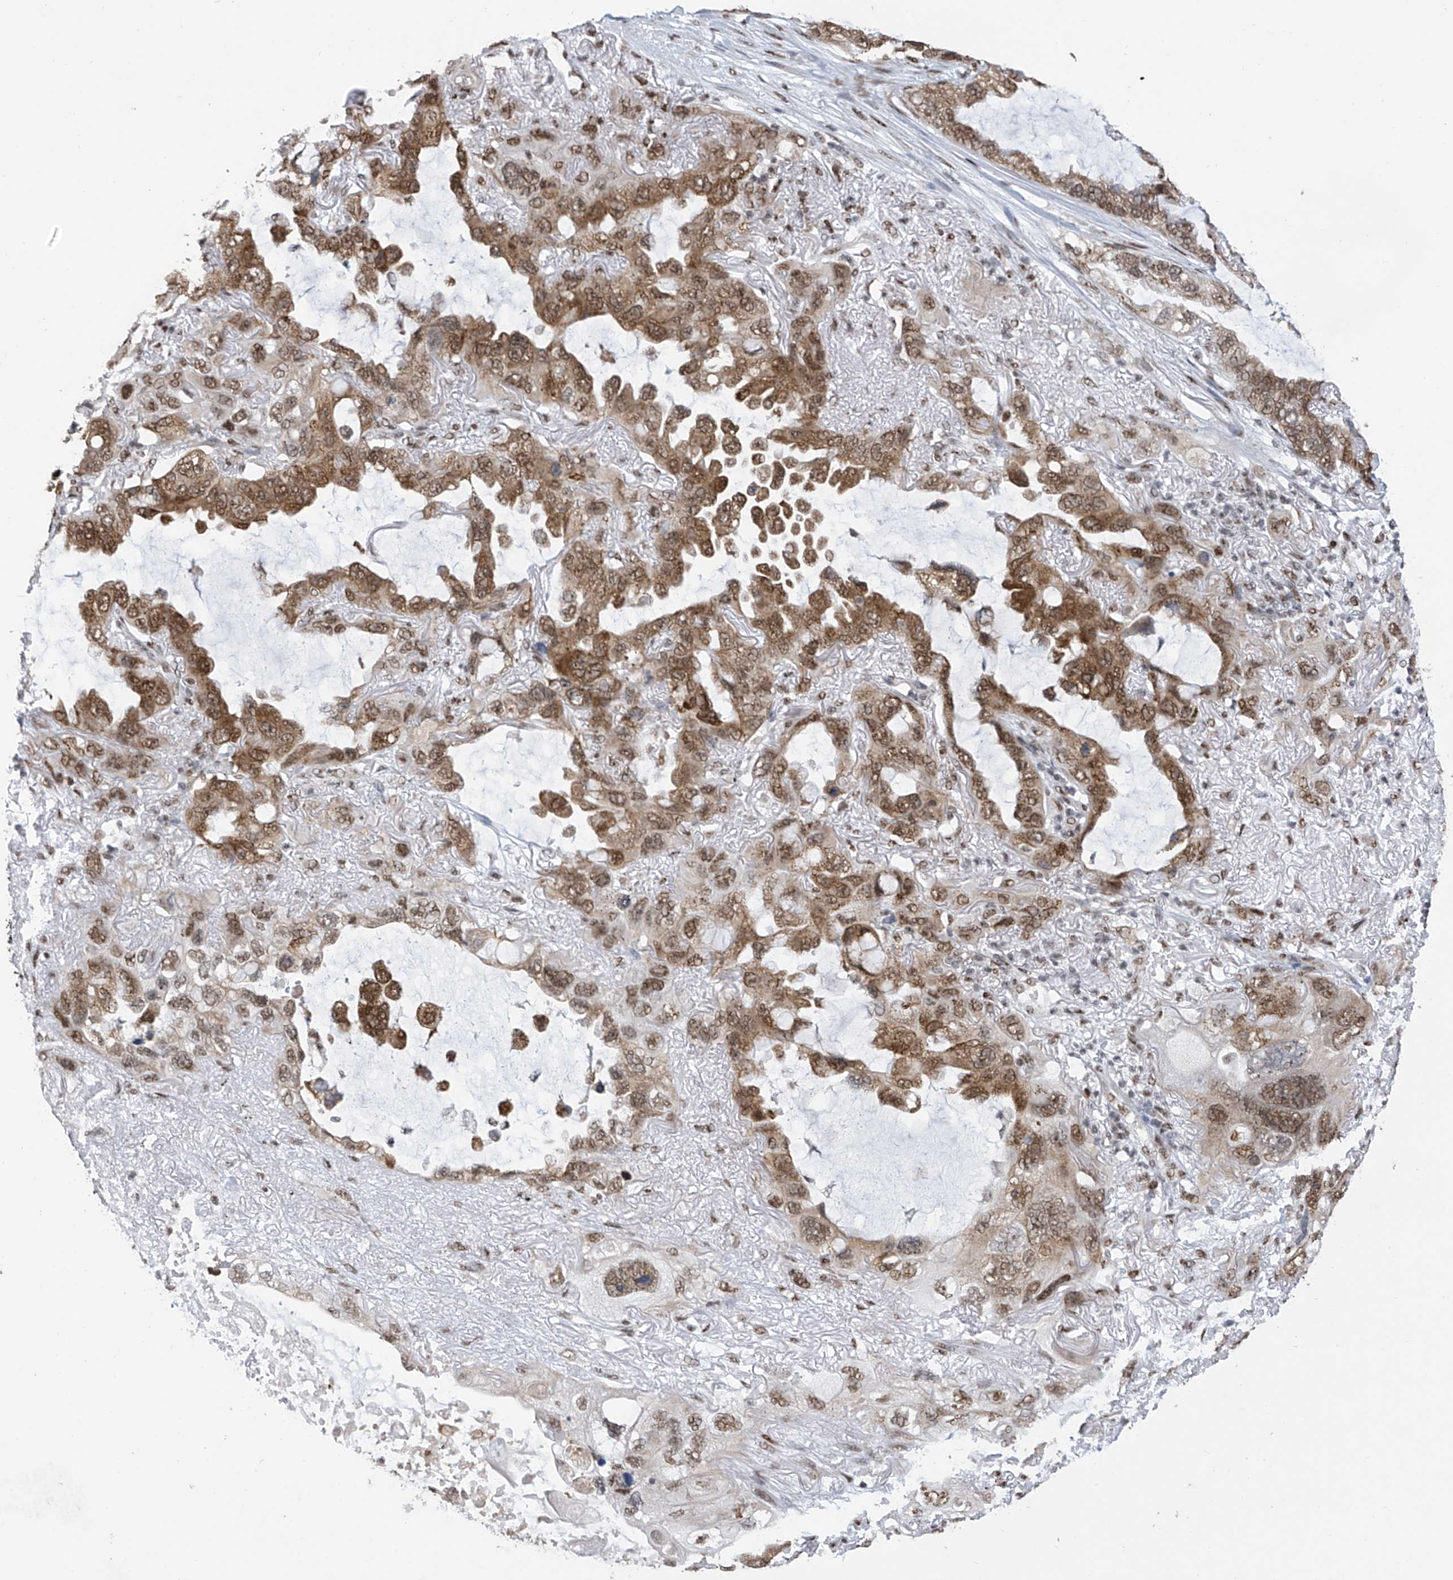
{"staining": {"intensity": "moderate", "quantity": ">75%", "location": "cytoplasmic/membranous,nuclear"}, "tissue": "lung cancer", "cell_type": "Tumor cells", "image_type": "cancer", "snomed": [{"axis": "morphology", "description": "Squamous cell carcinoma, NOS"}, {"axis": "topography", "description": "Lung"}], "caption": "DAB (3,3'-diaminobenzidine) immunohistochemical staining of human lung cancer shows moderate cytoplasmic/membranous and nuclear protein staining in about >75% of tumor cells.", "gene": "APLF", "patient": {"sex": "female", "age": 73}}